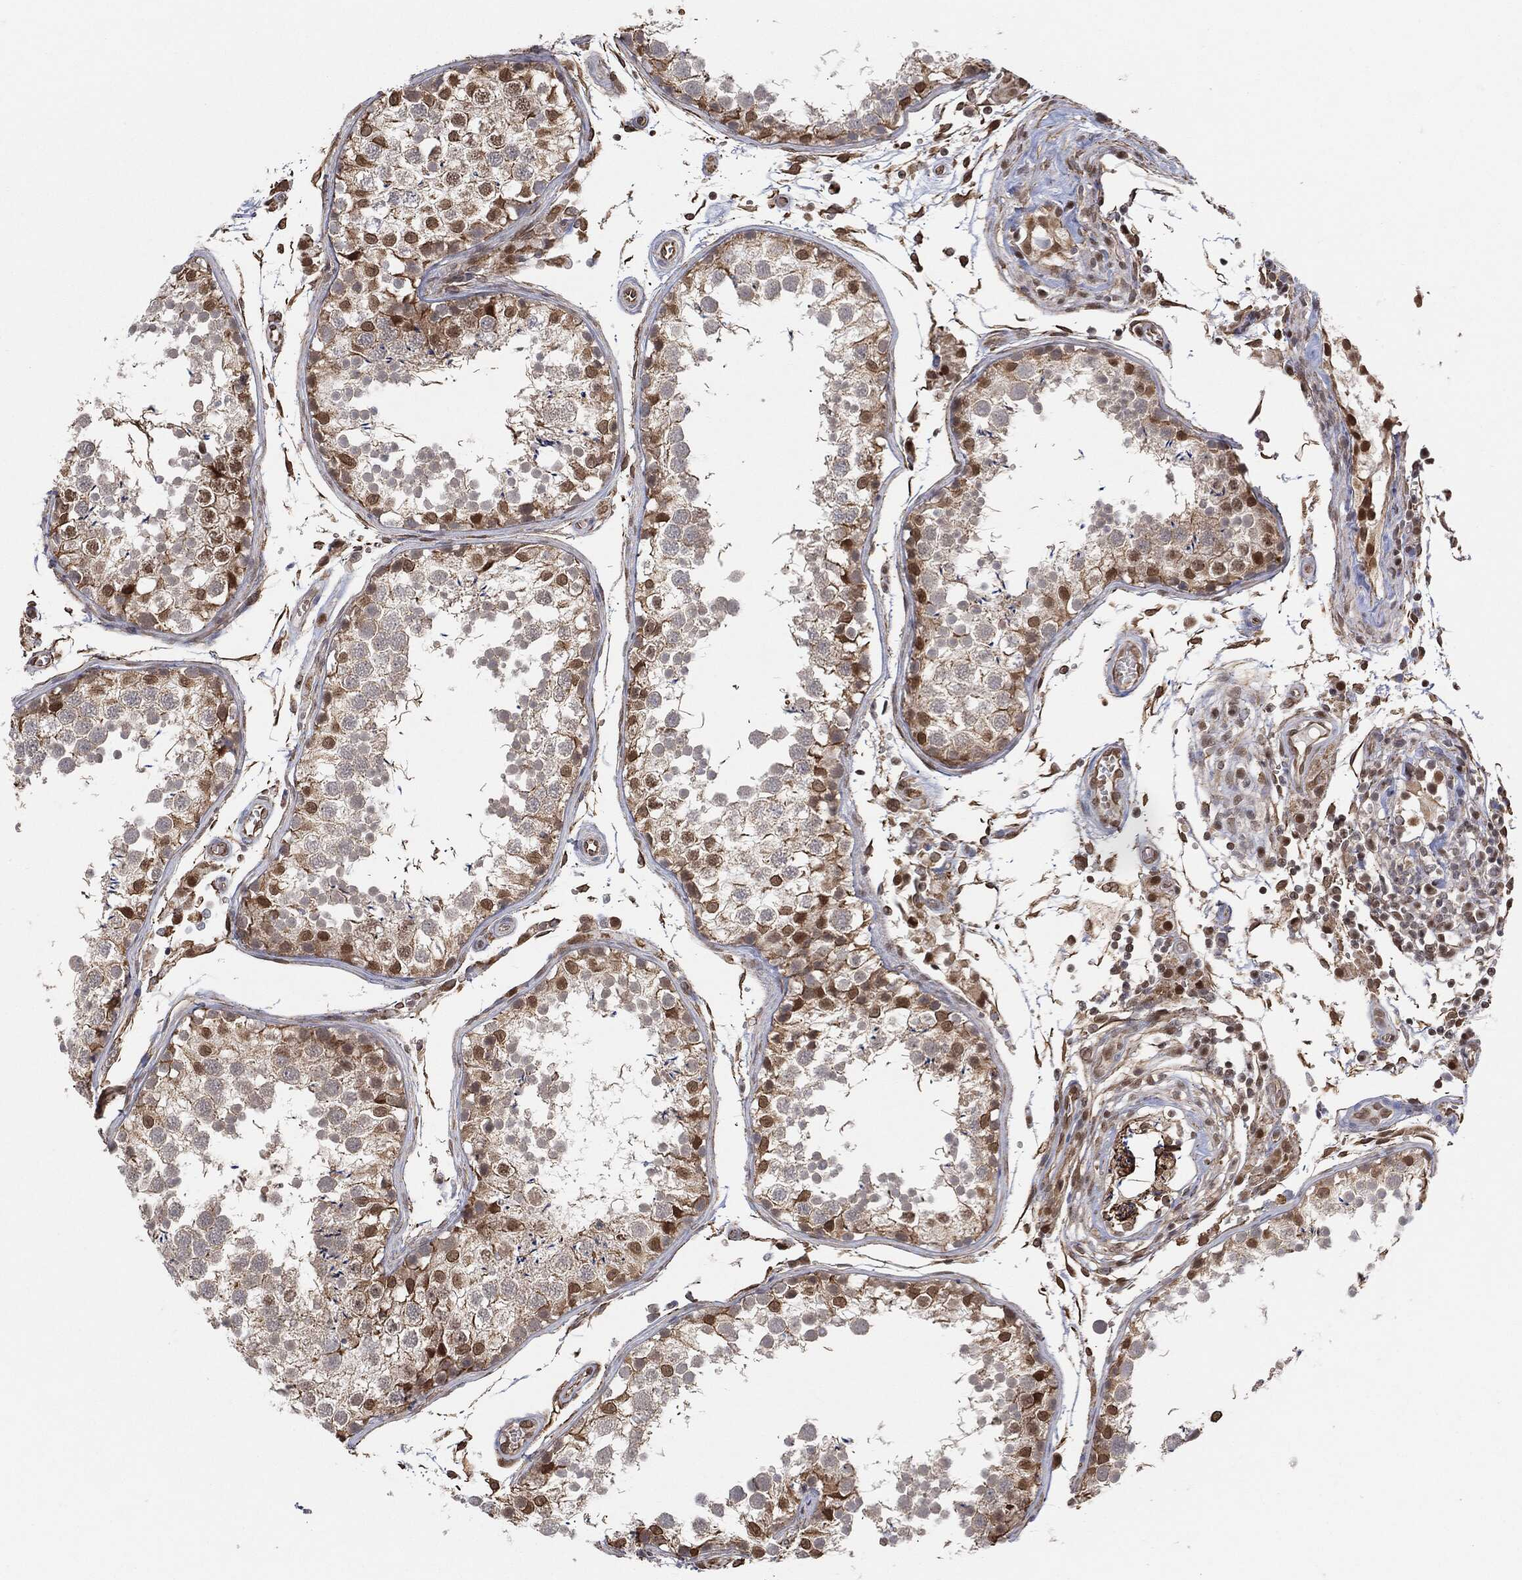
{"staining": {"intensity": "strong", "quantity": "<25%", "location": "nuclear"}, "tissue": "testis", "cell_type": "Cells in seminiferous ducts", "image_type": "normal", "snomed": [{"axis": "morphology", "description": "Normal tissue, NOS"}, {"axis": "topography", "description": "Testis"}], "caption": "Immunohistochemistry (IHC) histopathology image of benign testis: testis stained using immunohistochemistry (IHC) shows medium levels of strong protein expression localized specifically in the nuclear of cells in seminiferous ducts, appearing as a nuclear brown color.", "gene": "TP53RK", "patient": {"sex": "male", "age": 29}}